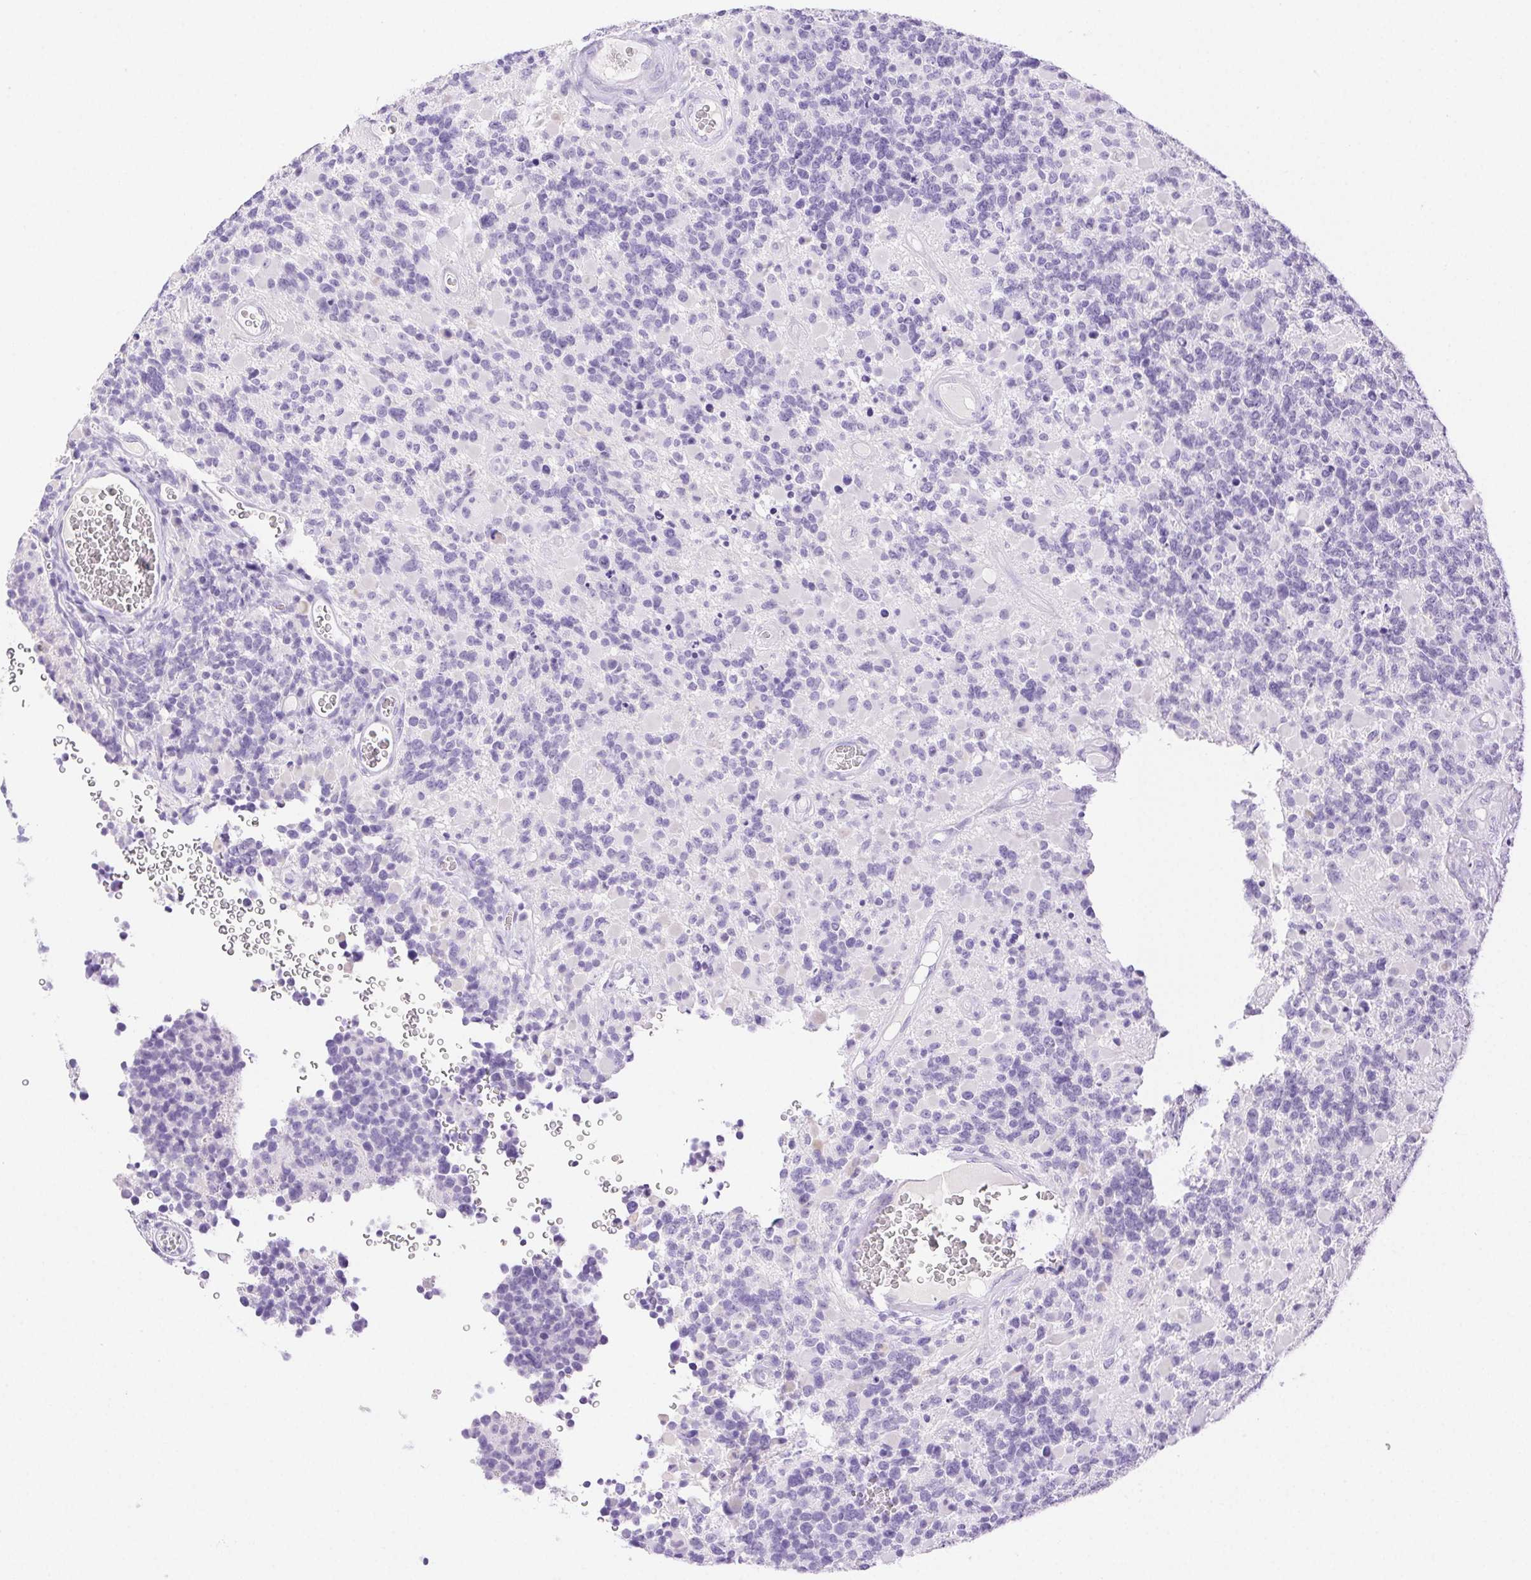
{"staining": {"intensity": "negative", "quantity": "none", "location": "none"}, "tissue": "glioma", "cell_type": "Tumor cells", "image_type": "cancer", "snomed": [{"axis": "morphology", "description": "Glioma, malignant, High grade"}, {"axis": "topography", "description": "Brain"}], "caption": "The photomicrograph reveals no staining of tumor cells in glioma. Brightfield microscopy of immunohistochemistry (IHC) stained with DAB (brown) and hematoxylin (blue), captured at high magnification.", "gene": "SPACA4", "patient": {"sex": "female", "age": 40}}